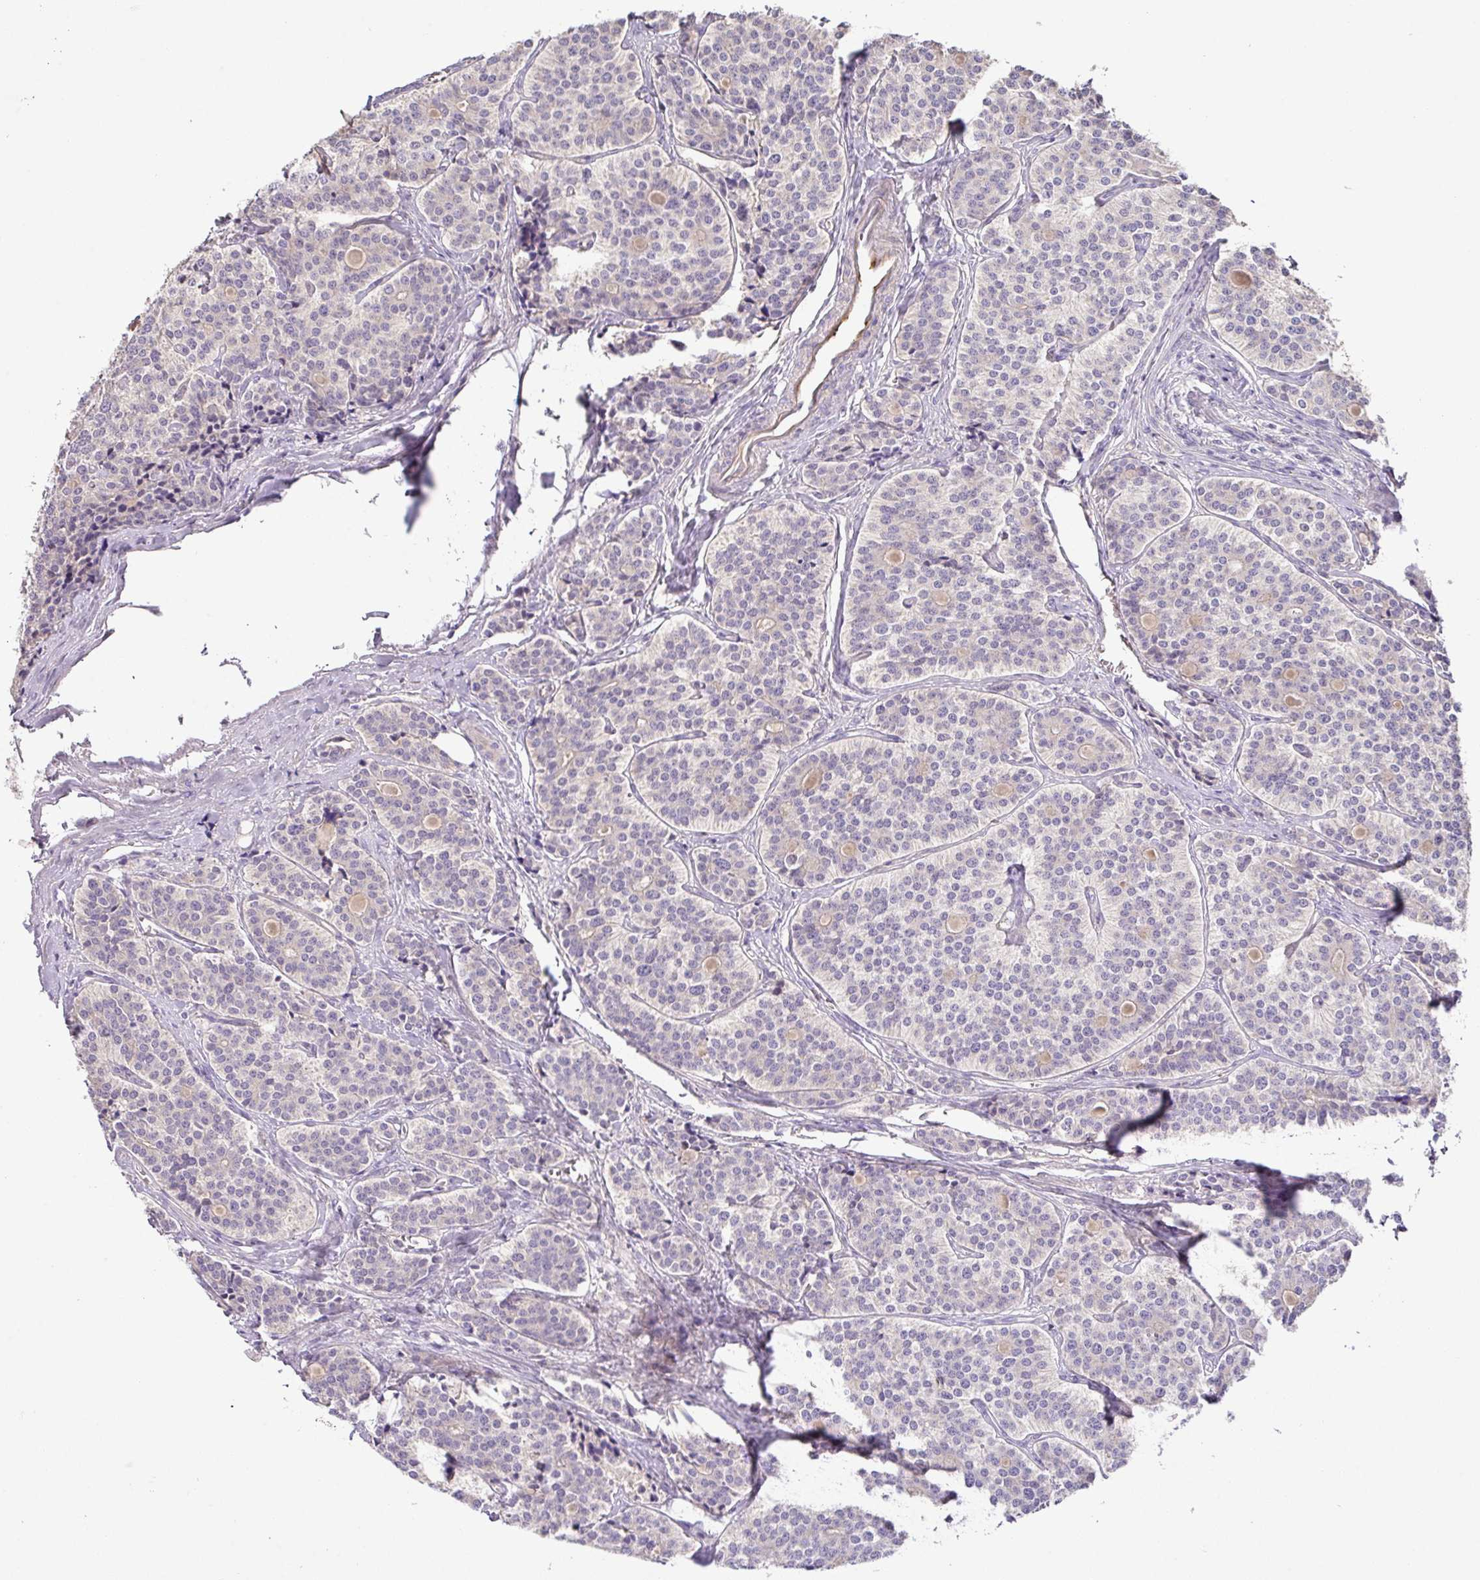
{"staining": {"intensity": "negative", "quantity": "none", "location": "none"}, "tissue": "carcinoid", "cell_type": "Tumor cells", "image_type": "cancer", "snomed": [{"axis": "morphology", "description": "Carcinoid, malignant, NOS"}, {"axis": "topography", "description": "Small intestine"}], "caption": "Immunohistochemistry (IHC) histopathology image of neoplastic tissue: human carcinoid (malignant) stained with DAB (3,3'-diaminobenzidine) reveals no significant protein expression in tumor cells. (DAB (3,3'-diaminobenzidine) IHC with hematoxylin counter stain).", "gene": "HOXC13", "patient": {"sex": "male", "age": 63}}